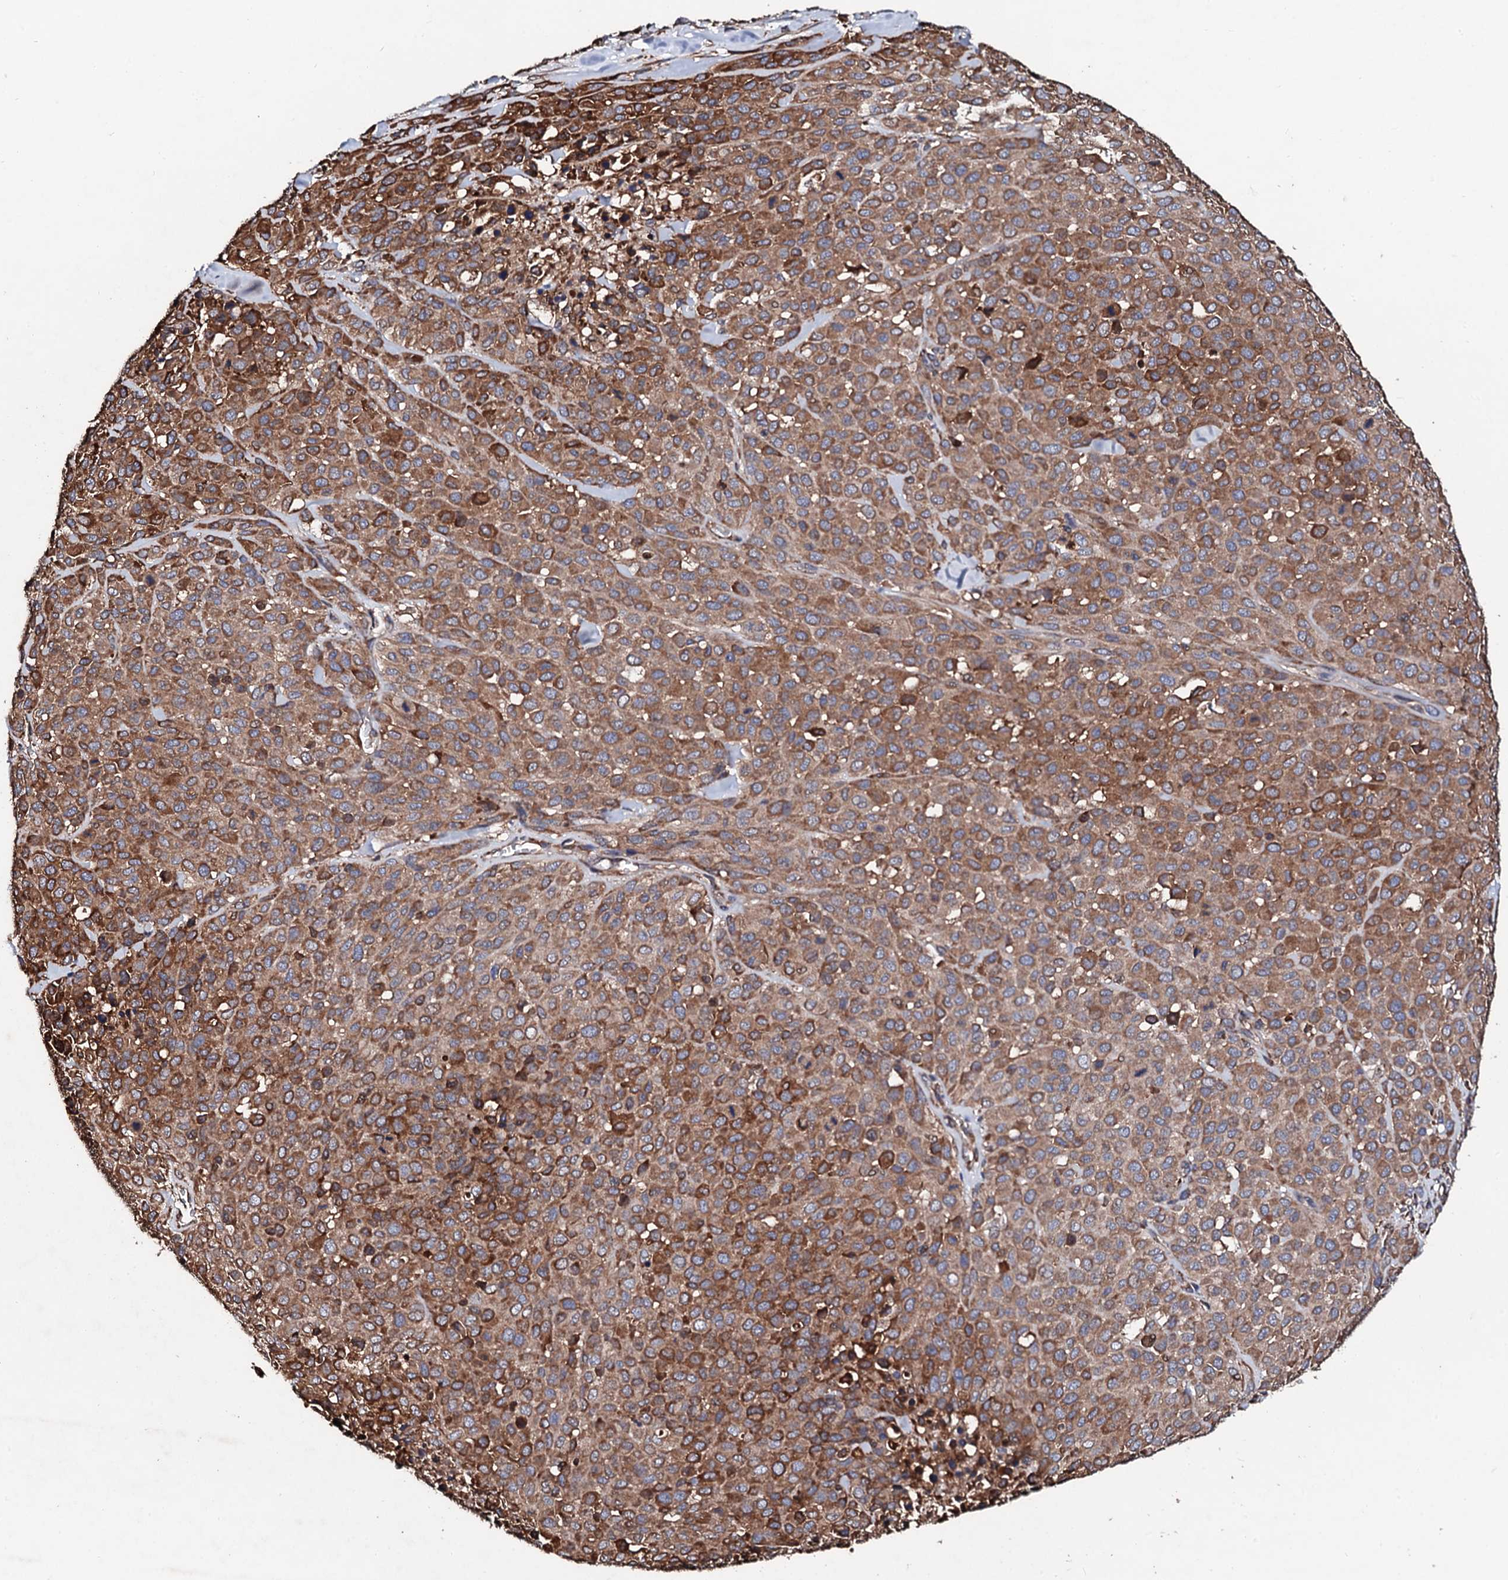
{"staining": {"intensity": "strong", "quantity": ">75%", "location": "cytoplasmic/membranous"}, "tissue": "melanoma", "cell_type": "Tumor cells", "image_type": "cancer", "snomed": [{"axis": "morphology", "description": "Malignant melanoma, Metastatic site"}, {"axis": "topography", "description": "Skin"}], "caption": "Malignant melanoma (metastatic site) was stained to show a protein in brown. There is high levels of strong cytoplasmic/membranous expression in approximately >75% of tumor cells. (DAB (3,3'-diaminobenzidine) = brown stain, brightfield microscopy at high magnification).", "gene": "CKAP5", "patient": {"sex": "female", "age": 81}}